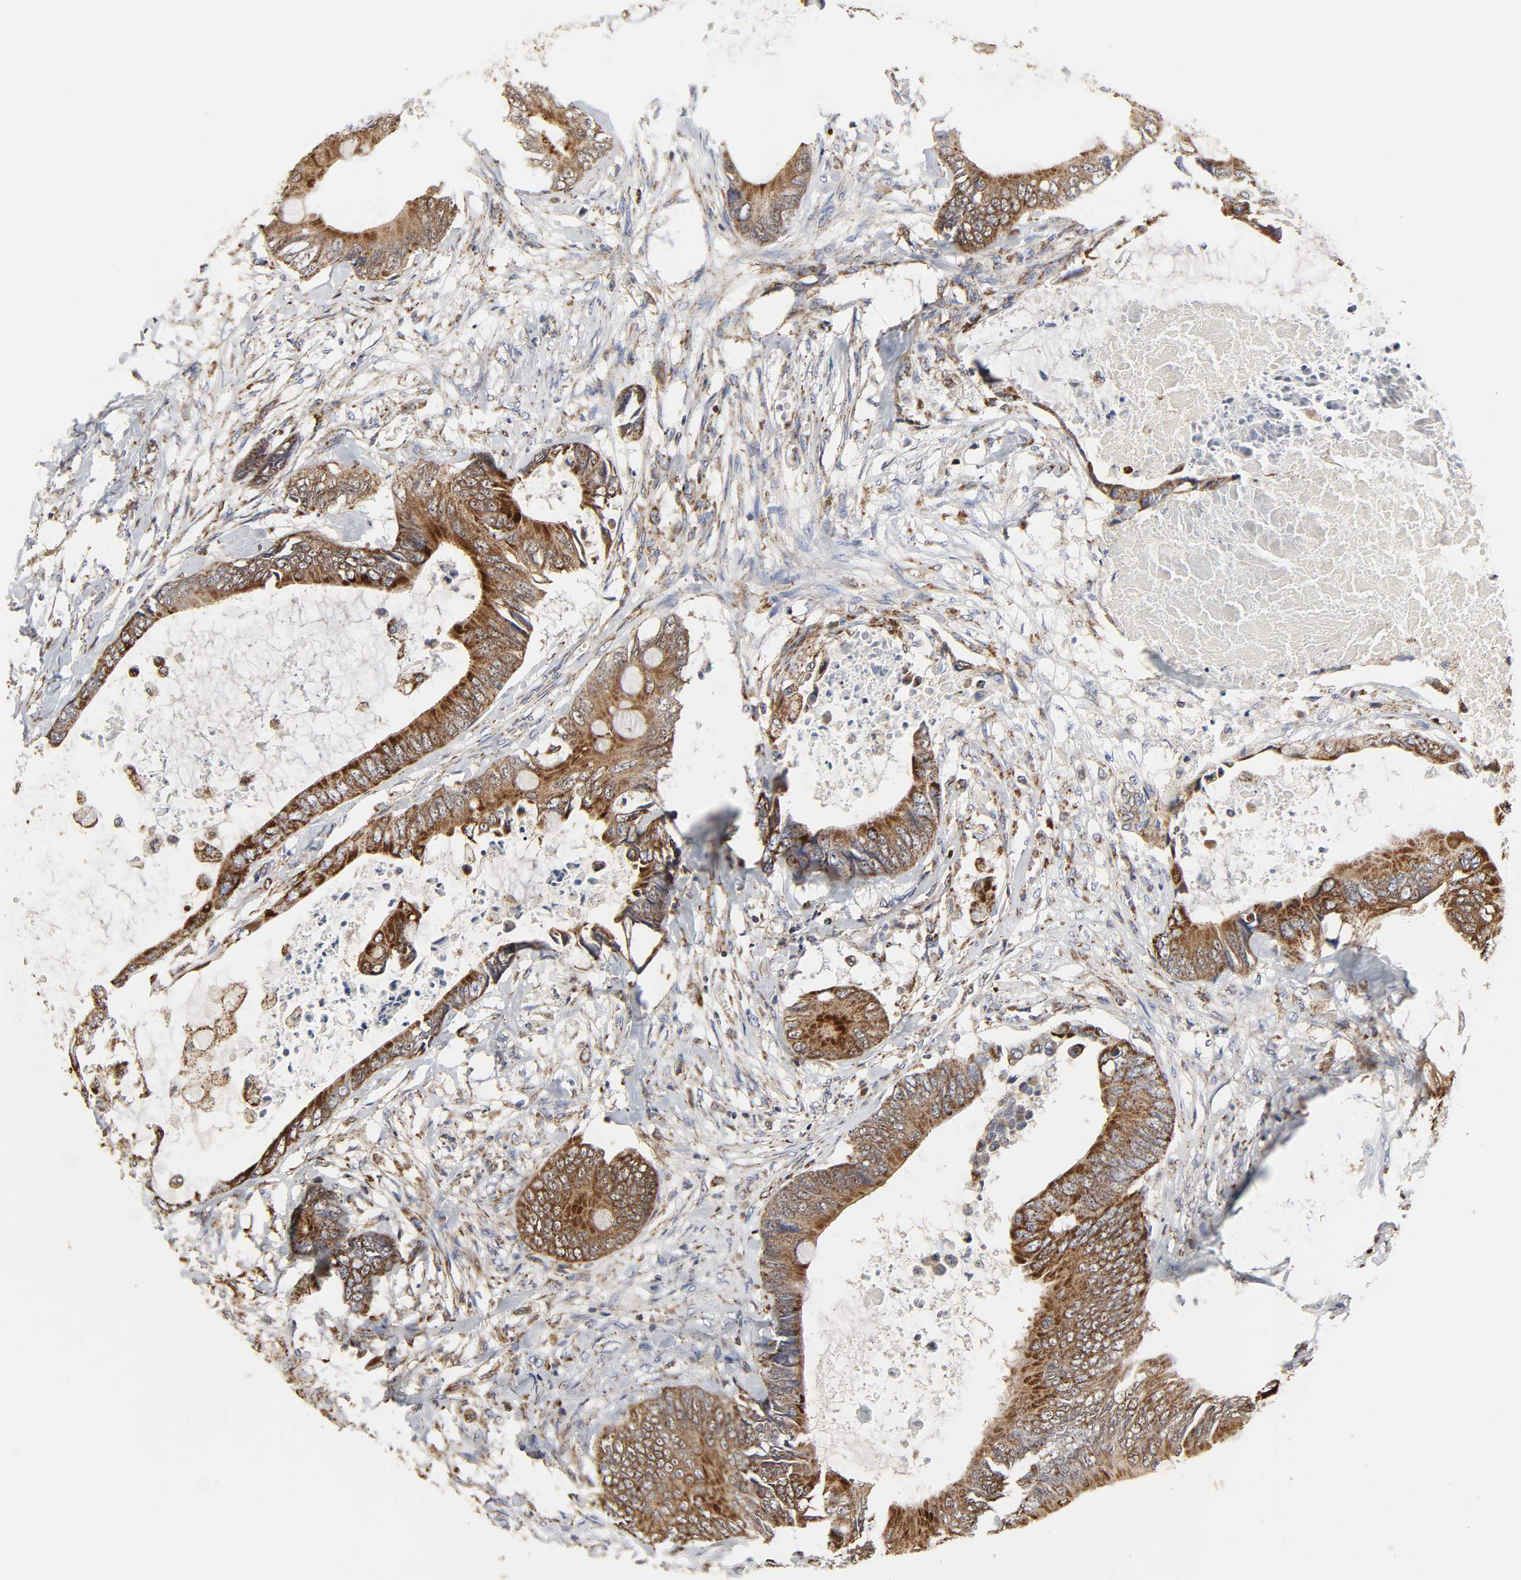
{"staining": {"intensity": "strong", "quantity": ">75%", "location": "cytoplasmic/membranous"}, "tissue": "colorectal cancer", "cell_type": "Tumor cells", "image_type": "cancer", "snomed": [{"axis": "morphology", "description": "Normal tissue, NOS"}, {"axis": "morphology", "description": "Adenocarcinoma, NOS"}, {"axis": "topography", "description": "Rectum"}, {"axis": "topography", "description": "Peripheral nerve tissue"}], "caption": "Protein analysis of colorectal cancer tissue reveals strong cytoplasmic/membranous staining in about >75% of tumor cells.", "gene": "COX6B1", "patient": {"sex": "female", "age": 77}}